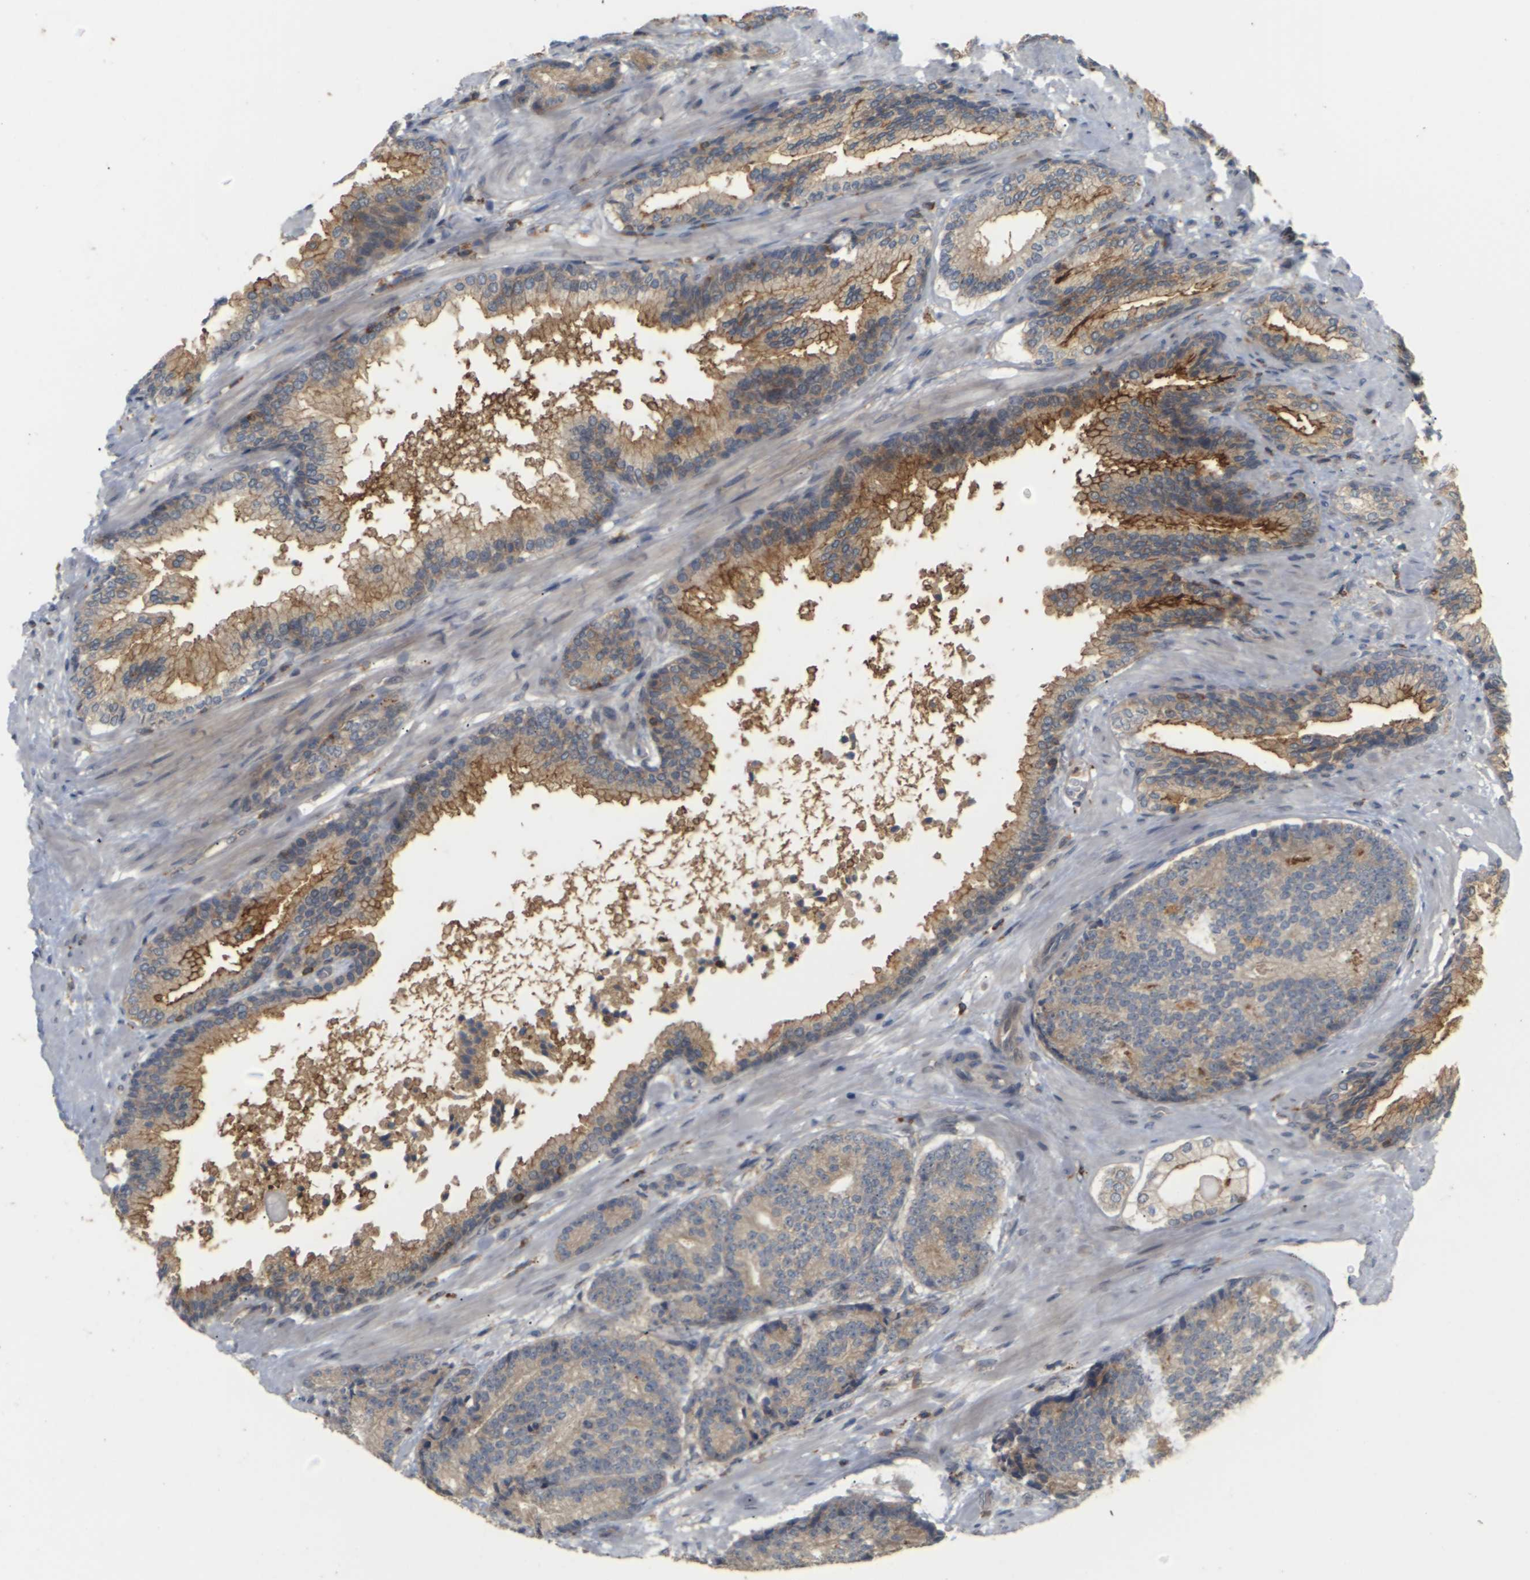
{"staining": {"intensity": "moderate", "quantity": ">75%", "location": "cytoplasmic/membranous"}, "tissue": "prostate cancer", "cell_type": "Tumor cells", "image_type": "cancer", "snomed": [{"axis": "morphology", "description": "Adenocarcinoma, High grade"}, {"axis": "topography", "description": "Prostate"}], "caption": "This is a histology image of immunohistochemistry (IHC) staining of prostate cancer, which shows moderate expression in the cytoplasmic/membranous of tumor cells.", "gene": "KSR1", "patient": {"sex": "male", "age": 61}}